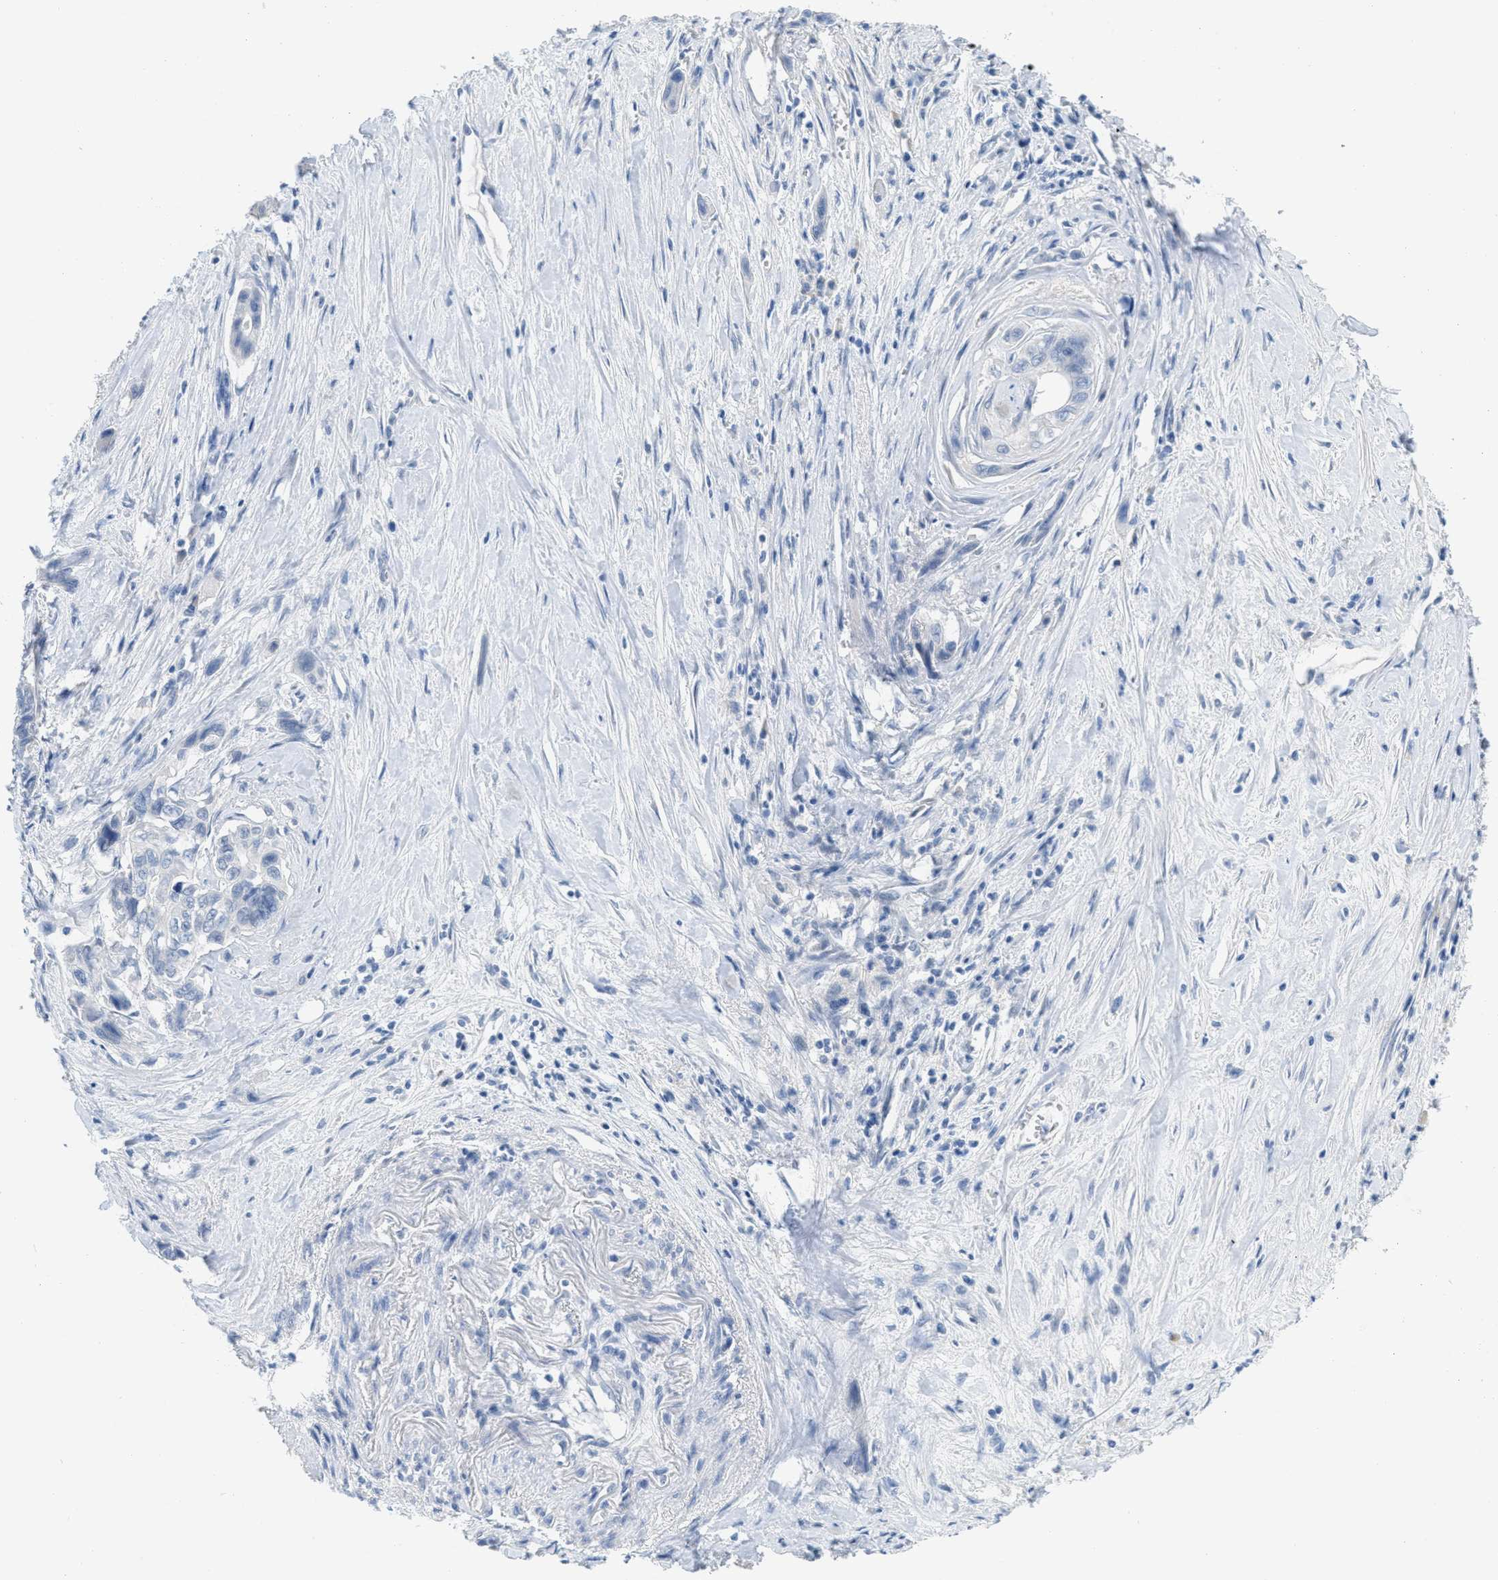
{"staining": {"intensity": "negative", "quantity": "none", "location": "none"}, "tissue": "pancreatic cancer", "cell_type": "Tumor cells", "image_type": "cancer", "snomed": [{"axis": "morphology", "description": "Adenocarcinoma, NOS"}, {"axis": "topography", "description": "Pancreas"}], "caption": "This image is of adenocarcinoma (pancreatic) stained with IHC to label a protein in brown with the nuclei are counter-stained blue. There is no expression in tumor cells.", "gene": "HSF2", "patient": {"sex": "male", "age": 73}}